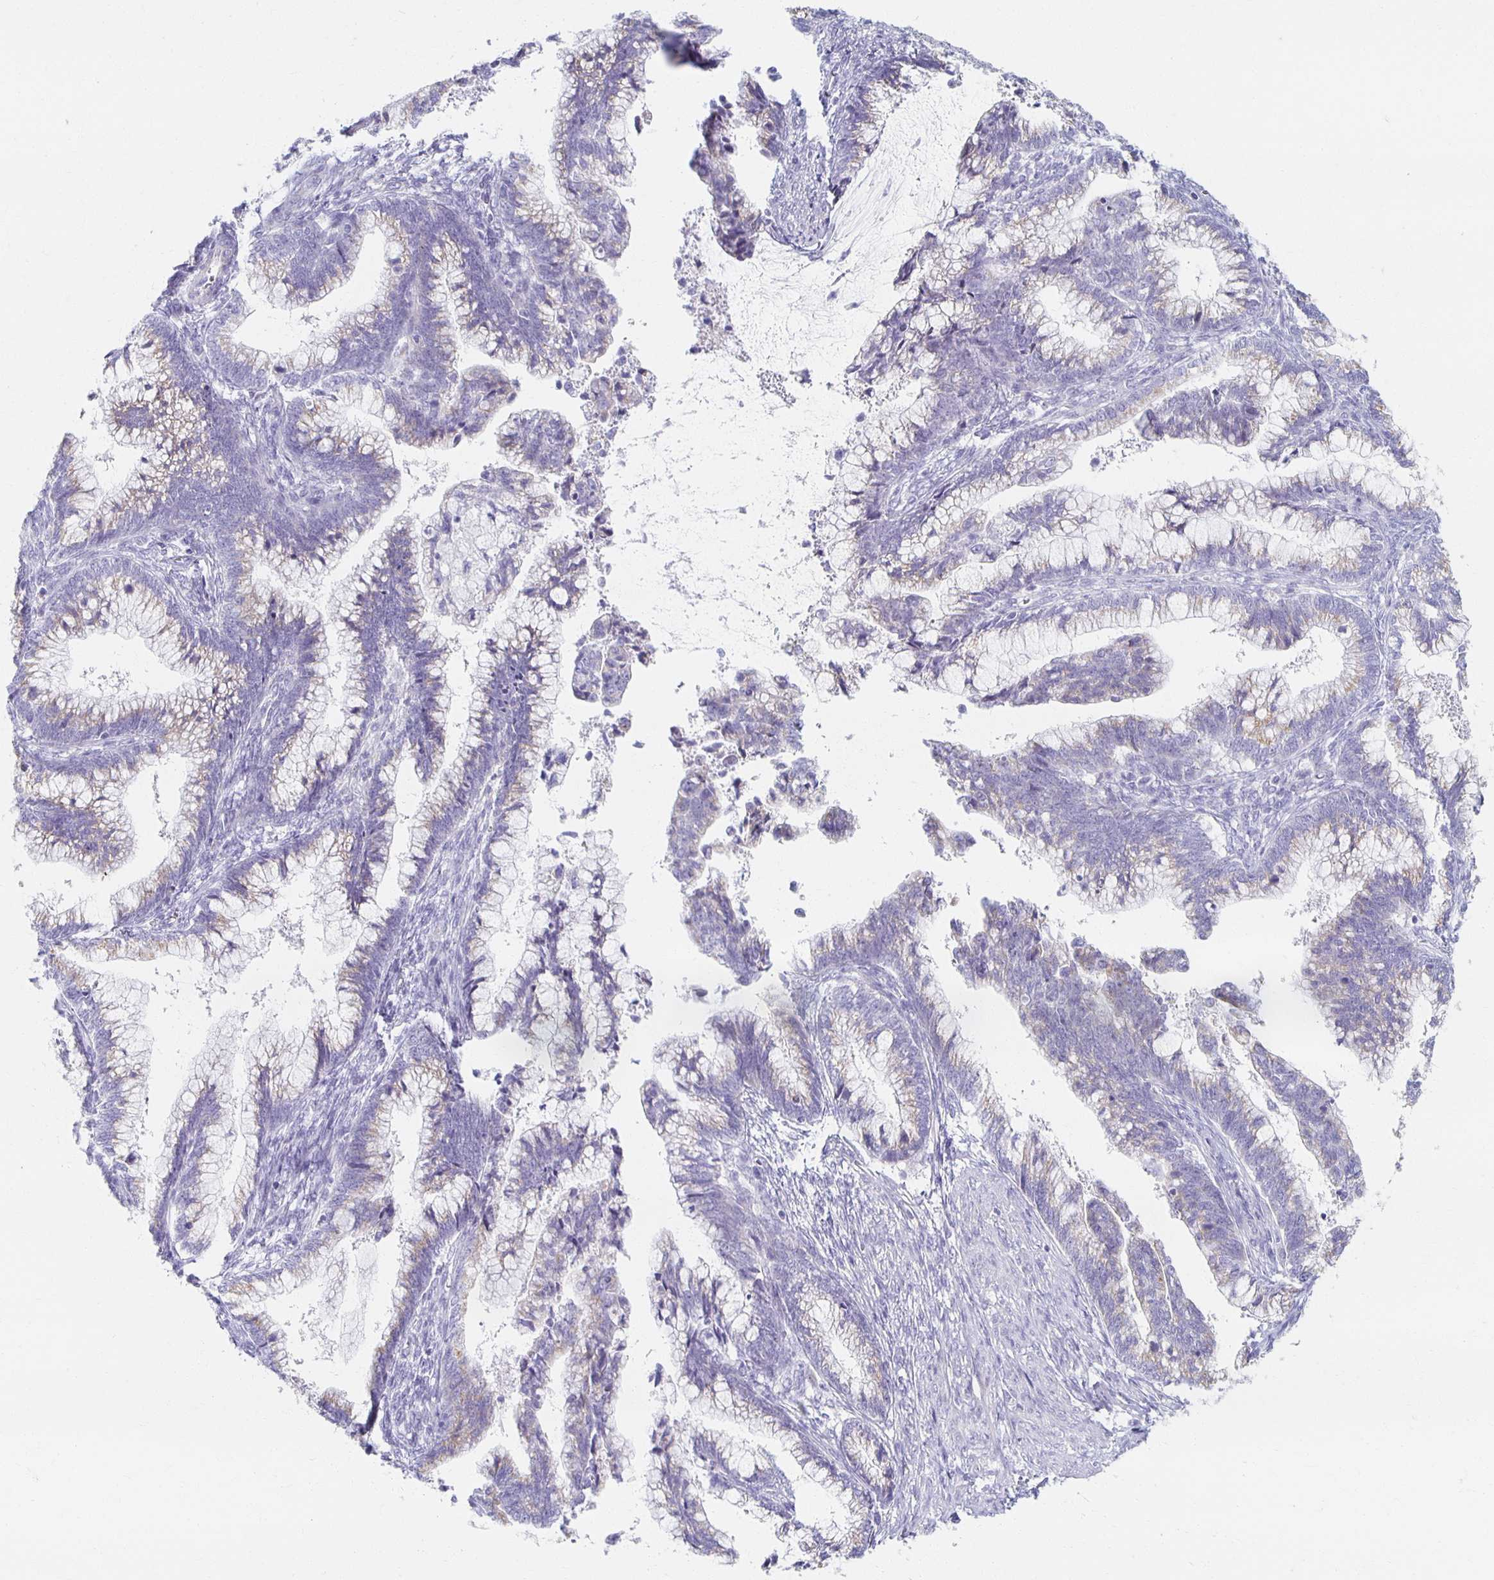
{"staining": {"intensity": "weak", "quantity": "25%-75%", "location": "cytoplasmic/membranous"}, "tissue": "cervical cancer", "cell_type": "Tumor cells", "image_type": "cancer", "snomed": [{"axis": "morphology", "description": "Adenocarcinoma, NOS"}, {"axis": "topography", "description": "Cervix"}], "caption": "This photomicrograph reveals cervical cancer stained with IHC to label a protein in brown. The cytoplasmic/membranous of tumor cells show weak positivity for the protein. Nuclei are counter-stained blue.", "gene": "TEX44", "patient": {"sex": "female", "age": 44}}